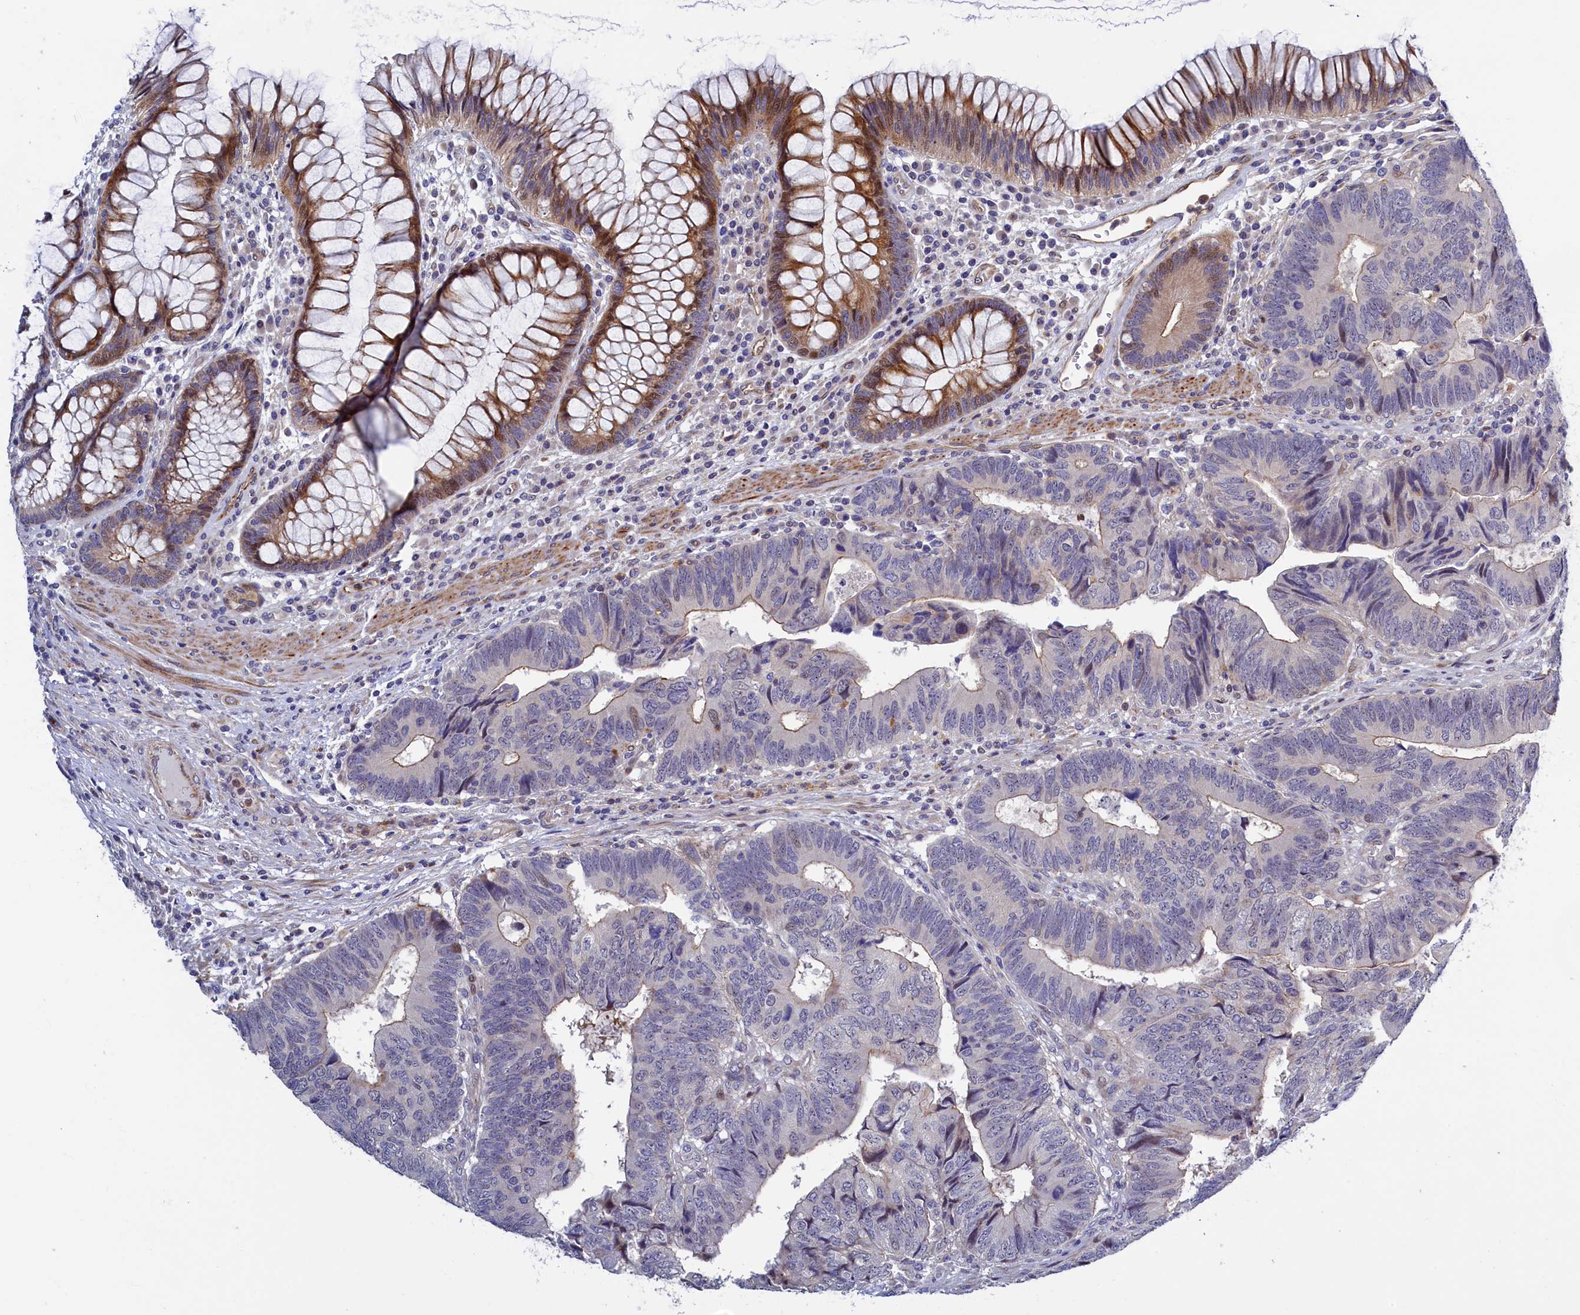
{"staining": {"intensity": "weak", "quantity": "<25%", "location": "cytoplasmic/membranous"}, "tissue": "colorectal cancer", "cell_type": "Tumor cells", "image_type": "cancer", "snomed": [{"axis": "morphology", "description": "Adenocarcinoma, NOS"}, {"axis": "topography", "description": "Colon"}], "caption": "Immunohistochemical staining of colorectal cancer displays no significant staining in tumor cells.", "gene": "PIK3C3", "patient": {"sex": "female", "age": 67}}